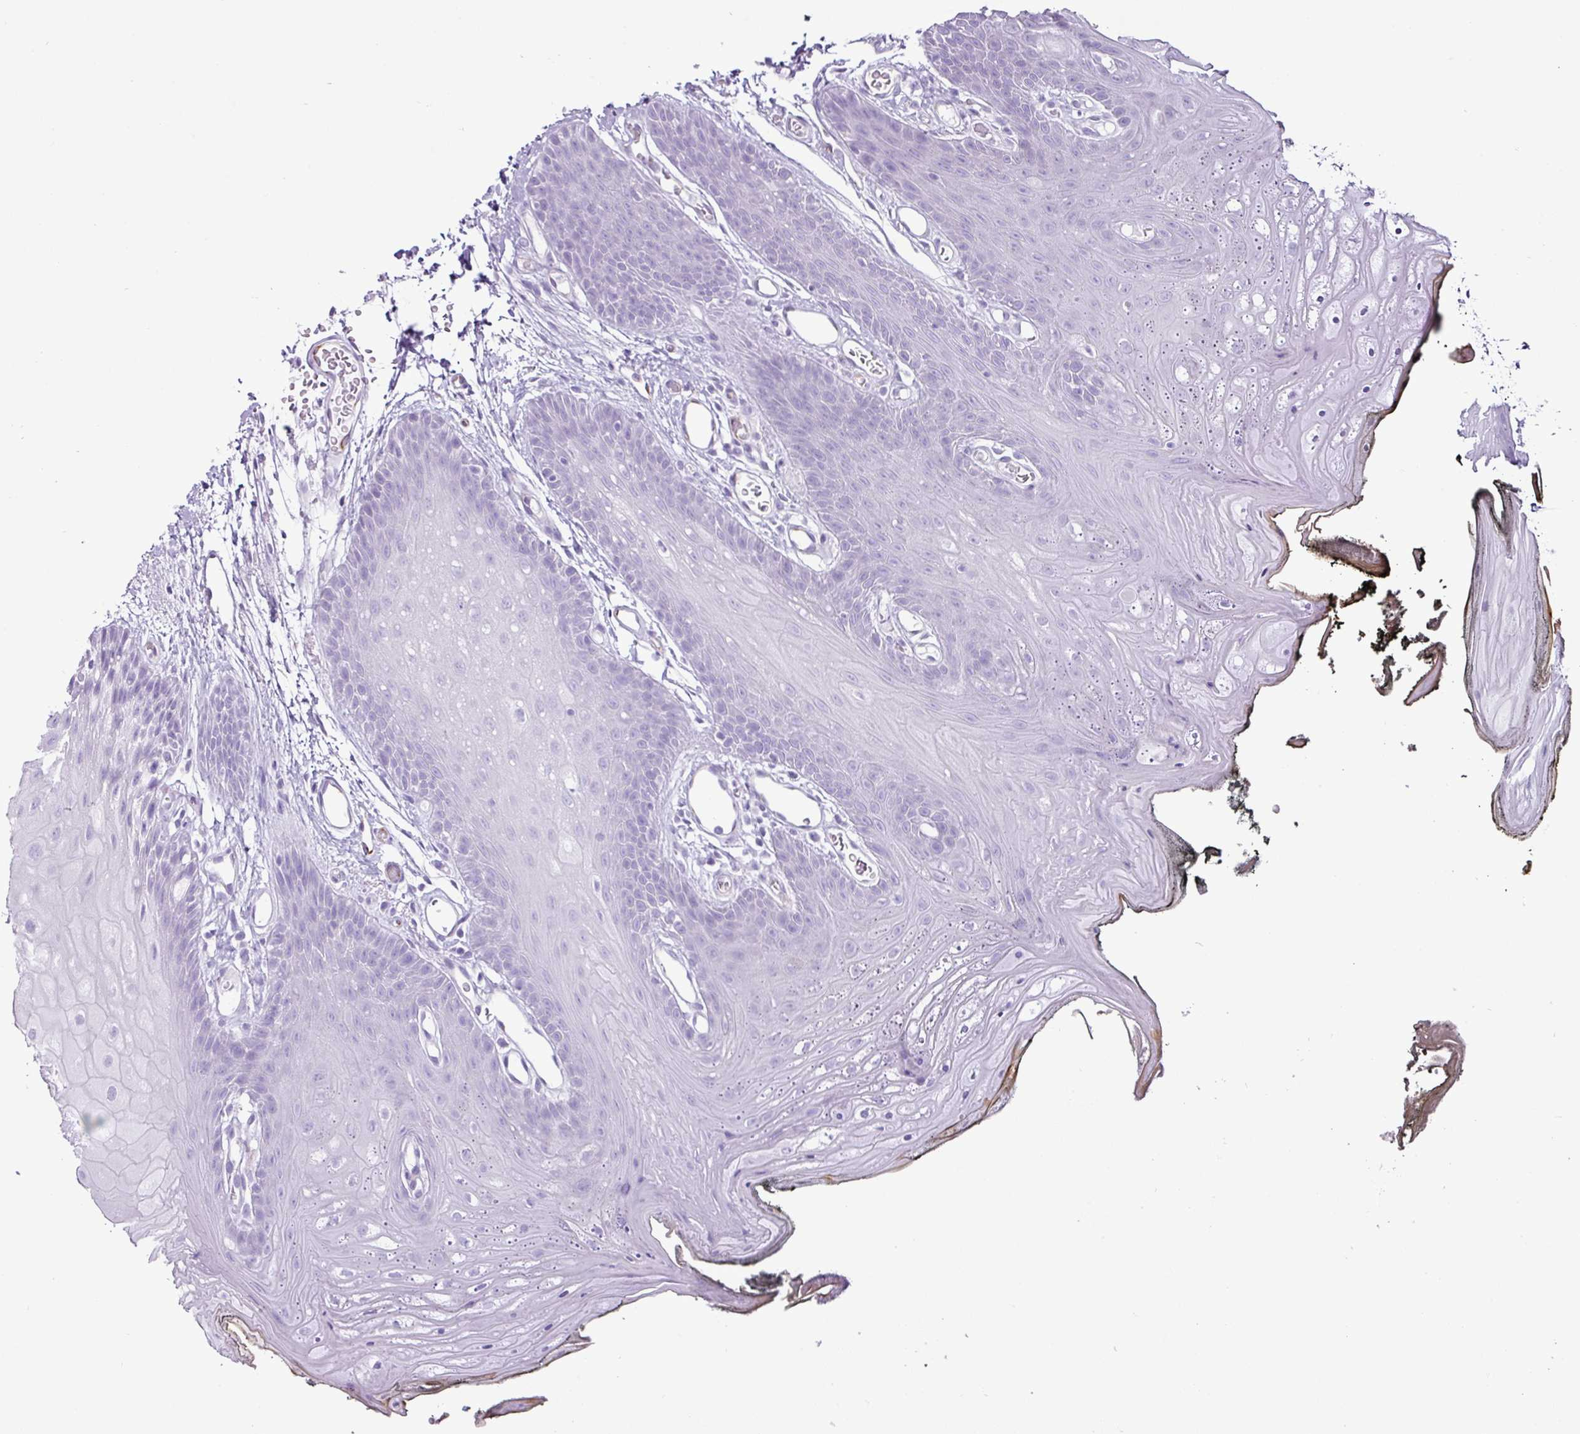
{"staining": {"intensity": "negative", "quantity": "none", "location": "none"}, "tissue": "oral mucosa", "cell_type": "Squamous epithelial cells", "image_type": "normal", "snomed": [{"axis": "morphology", "description": "Normal tissue, NOS"}, {"axis": "morphology", "description": "Squamous cell carcinoma, NOS"}, {"axis": "topography", "description": "Oral tissue"}, {"axis": "topography", "description": "Head-Neck"}], "caption": "Human oral mucosa stained for a protein using immunohistochemistry exhibits no staining in squamous epithelial cells.", "gene": "LILRB4", "patient": {"sex": "female", "age": 81}}